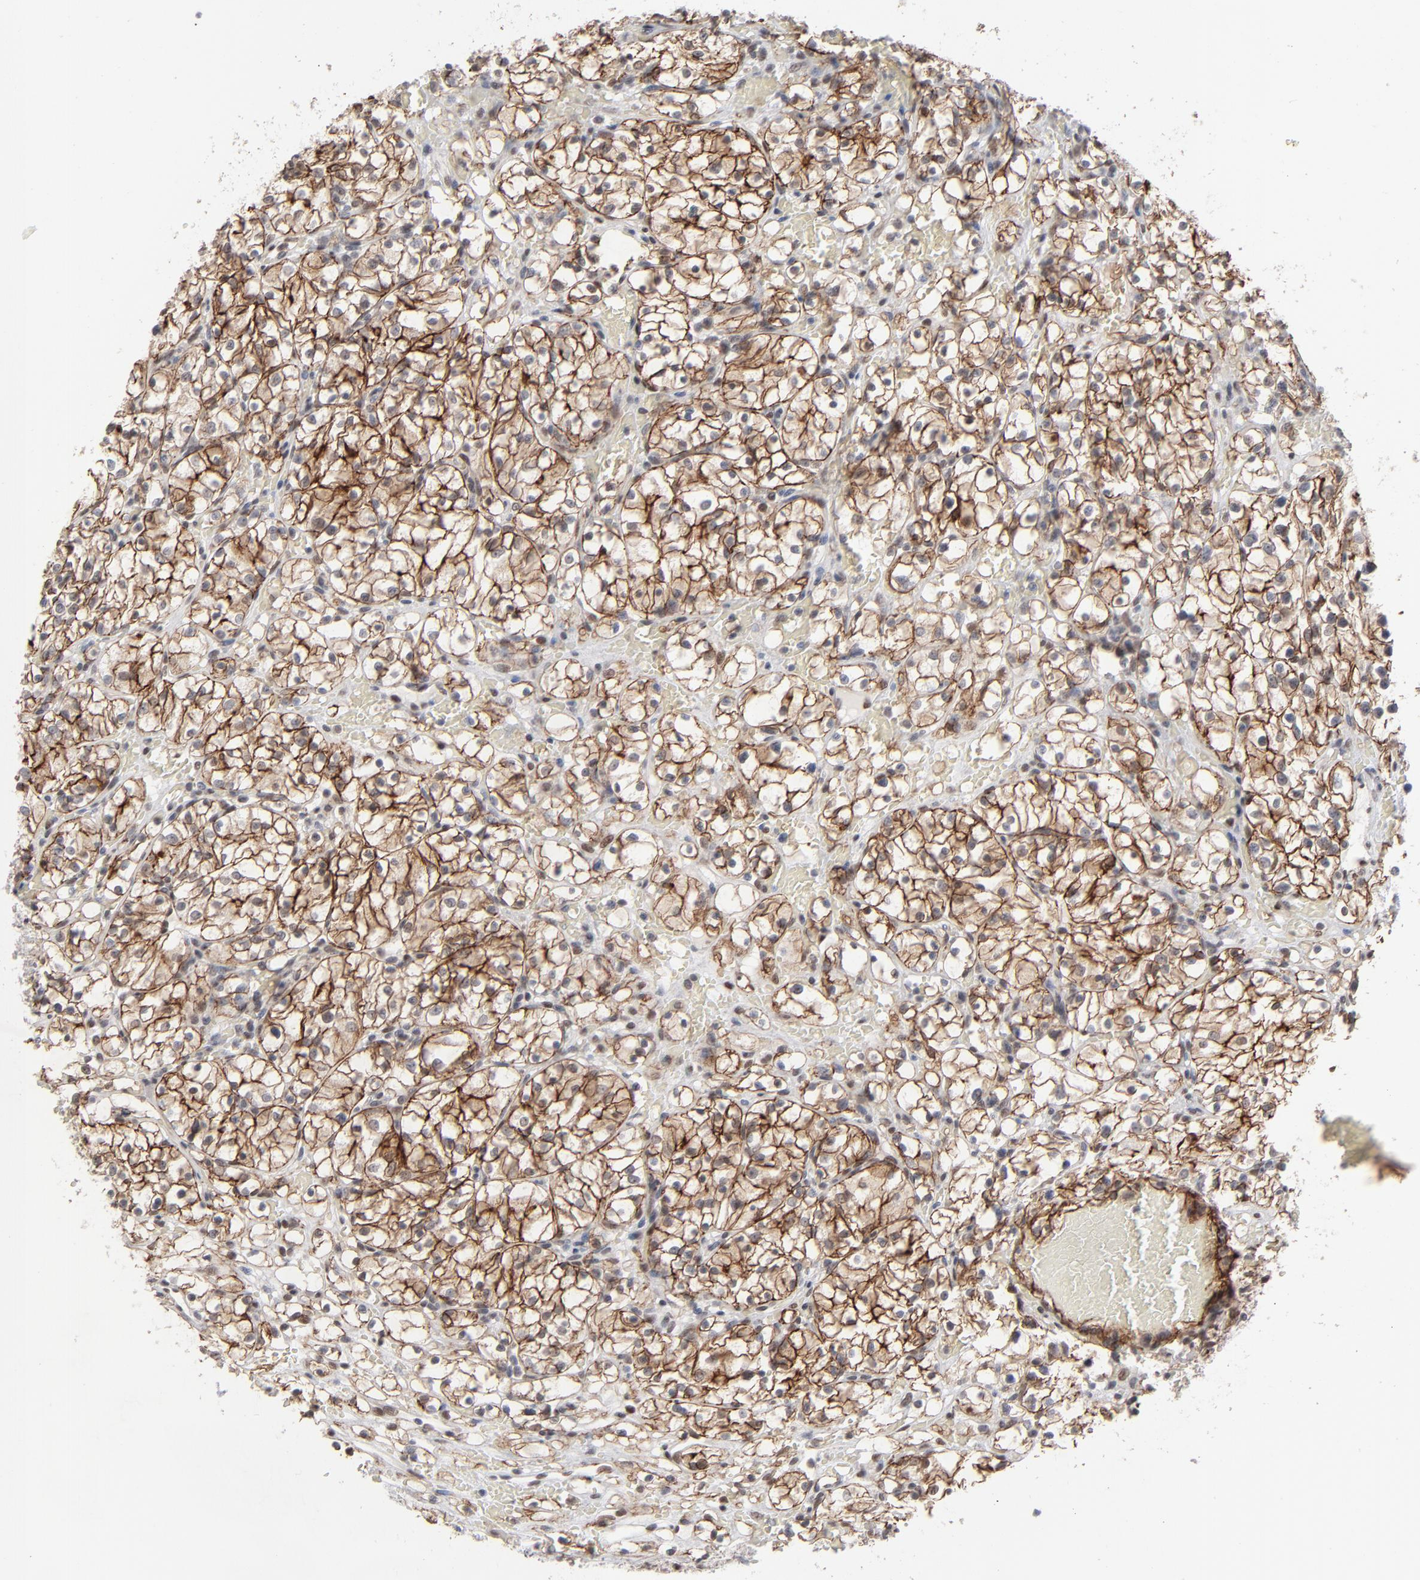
{"staining": {"intensity": "strong", "quantity": ">75%", "location": "cytoplasmic/membranous"}, "tissue": "renal cancer", "cell_type": "Tumor cells", "image_type": "cancer", "snomed": [{"axis": "morphology", "description": "Adenocarcinoma, NOS"}, {"axis": "topography", "description": "Kidney"}], "caption": "Strong cytoplasmic/membranous protein positivity is present in about >75% of tumor cells in renal adenocarcinoma. Immunohistochemistry (ihc) stains the protein of interest in brown and the nuclei are stained blue.", "gene": "IRF9", "patient": {"sex": "female", "age": 60}}